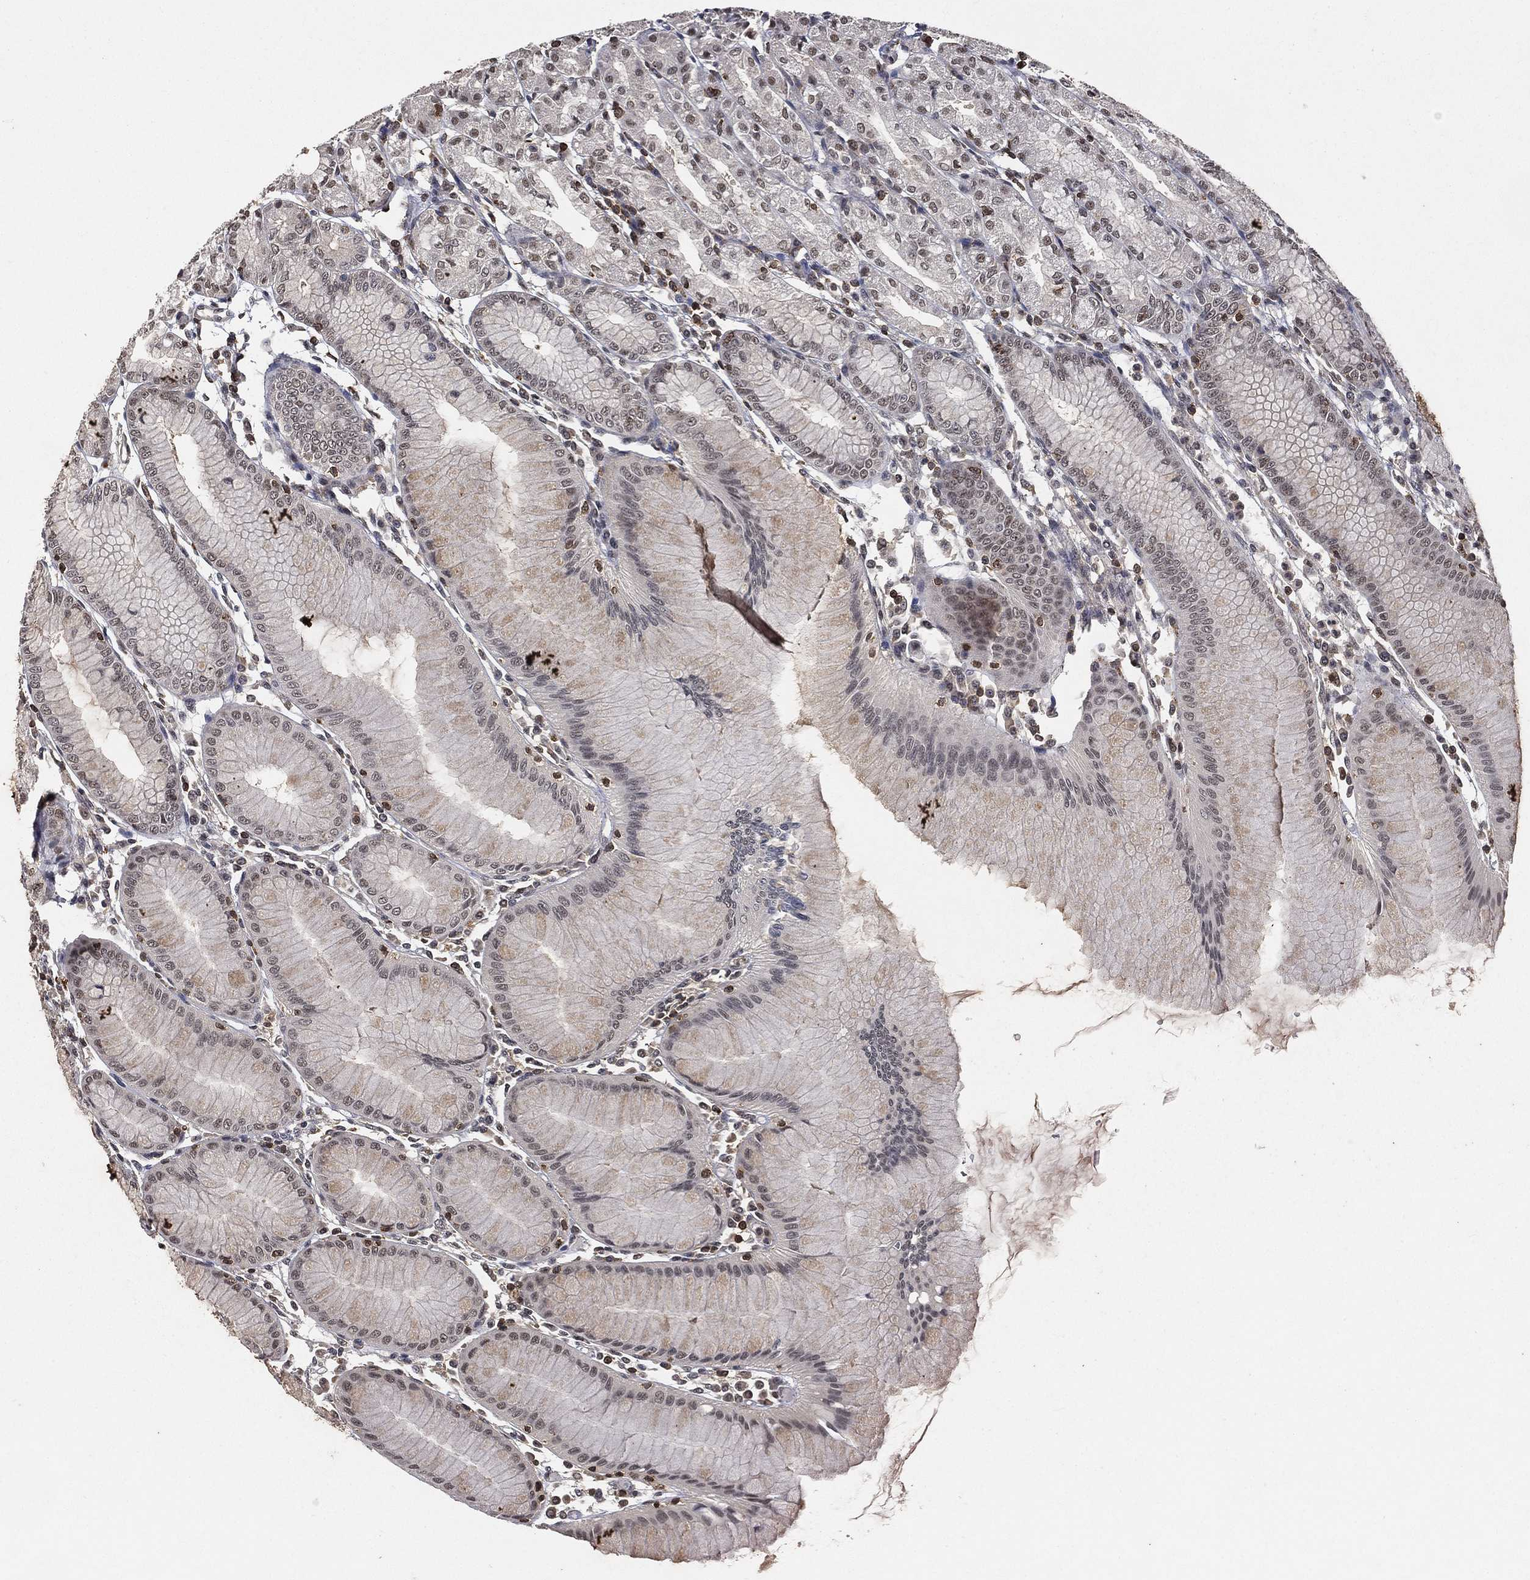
{"staining": {"intensity": "moderate", "quantity": "25%-75%", "location": "nuclear"}, "tissue": "stomach", "cell_type": "Glandular cells", "image_type": "normal", "snomed": [{"axis": "morphology", "description": "Normal tissue, NOS"}, {"axis": "topography", "description": "Stomach"}], "caption": "Brown immunohistochemical staining in benign human stomach exhibits moderate nuclear expression in about 25%-75% of glandular cells. The staining was performed using DAB, with brown indicating positive protein expression. Nuclei are stained blue with hematoxylin.", "gene": "WDR26", "patient": {"sex": "female", "age": 57}}